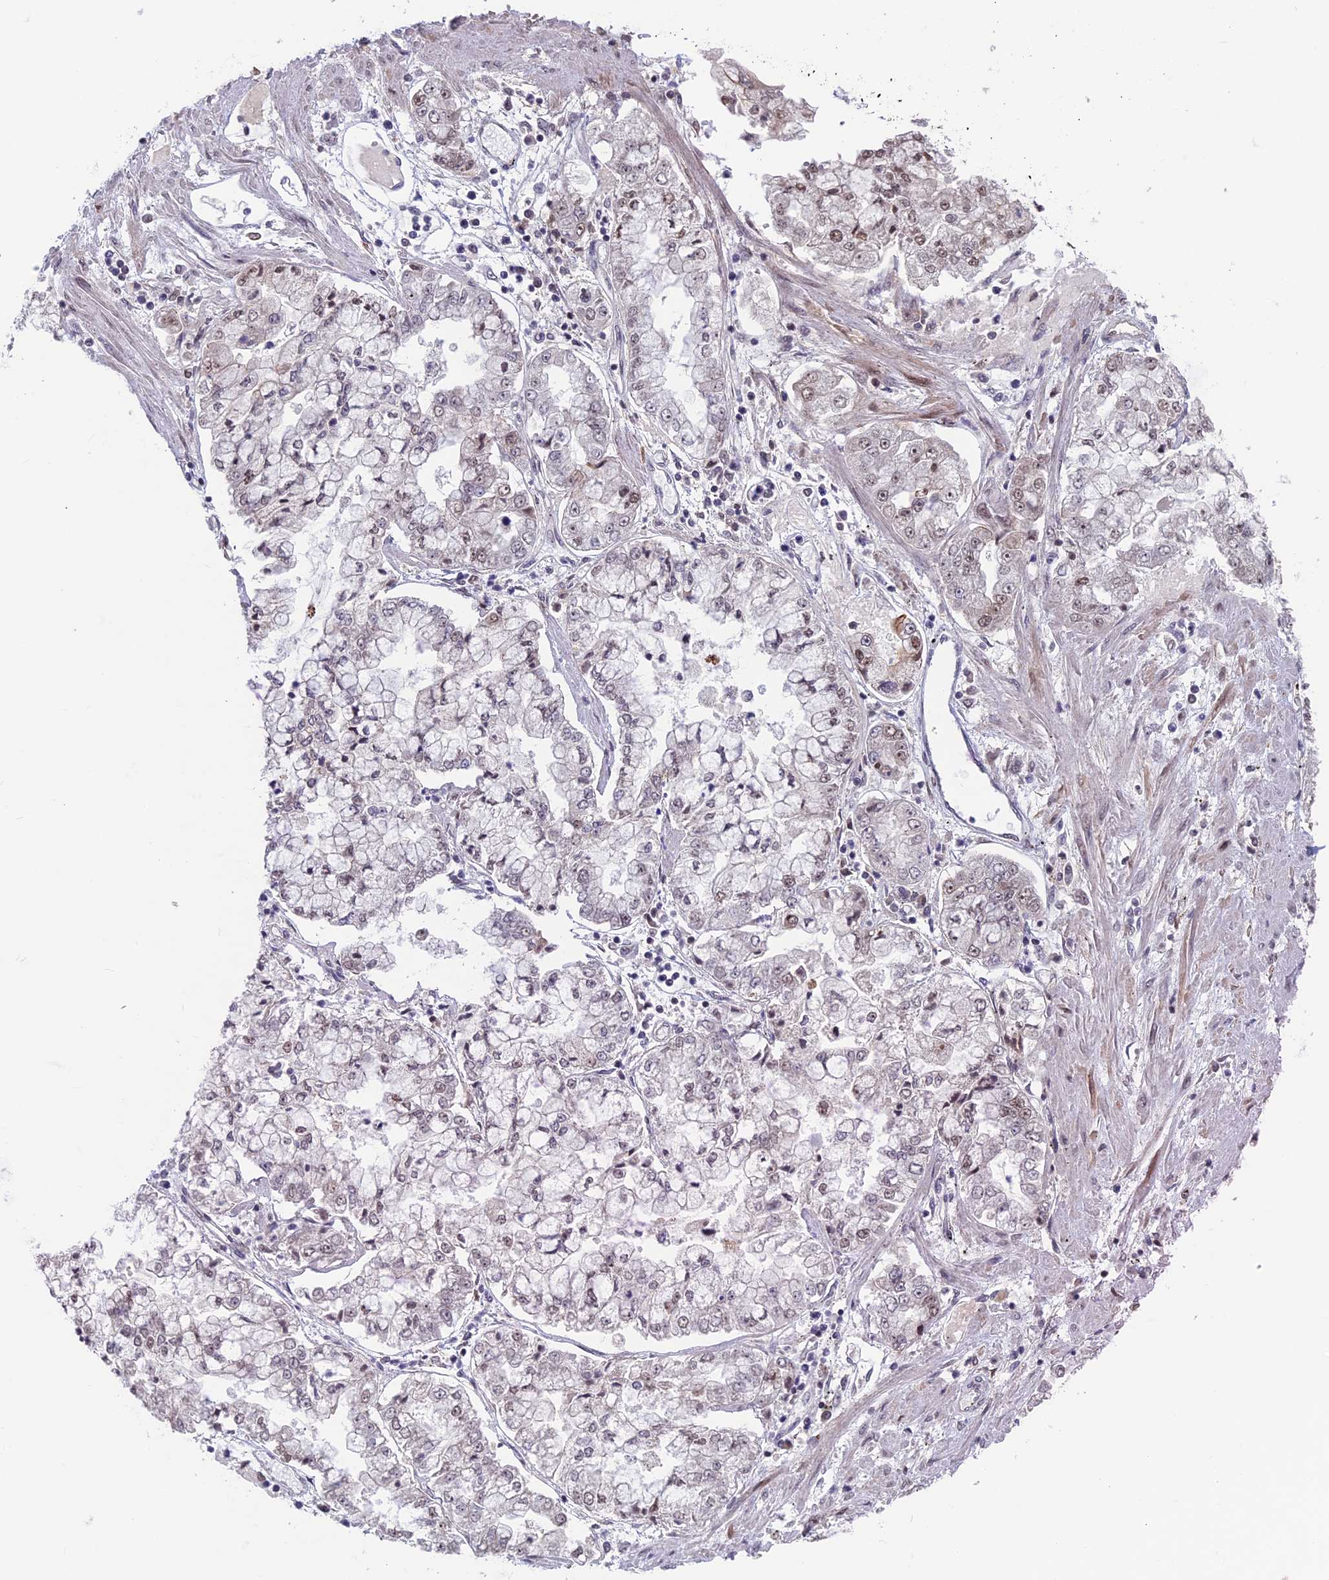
{"staining": {"intensity": "weak", "quantity": "25%-75%", "location": "nuclear"}, "tissue": "stomach cancer", "cell_type": "Tumor cells", "image_type": "cancer", "snomed": [{"axis": "morphology", "description": "Adenocarcinoma, NOS"}, {"axis": "topography", "description": "Stomach"}], "caption": "High-power microscopy captured an immunohistochemistry (IHC) micrograph of stomach cancer, revealing weak nuclear staining in about 25%-75% of tumor cells. The staining was performed using DAB to visualize the protein expression in brown, while the nuclei were stained in blue with hematoxylin (Magnification: 20x).", "gene": "SPIRE1", "patient": {"sex": "male", "age": 76}}